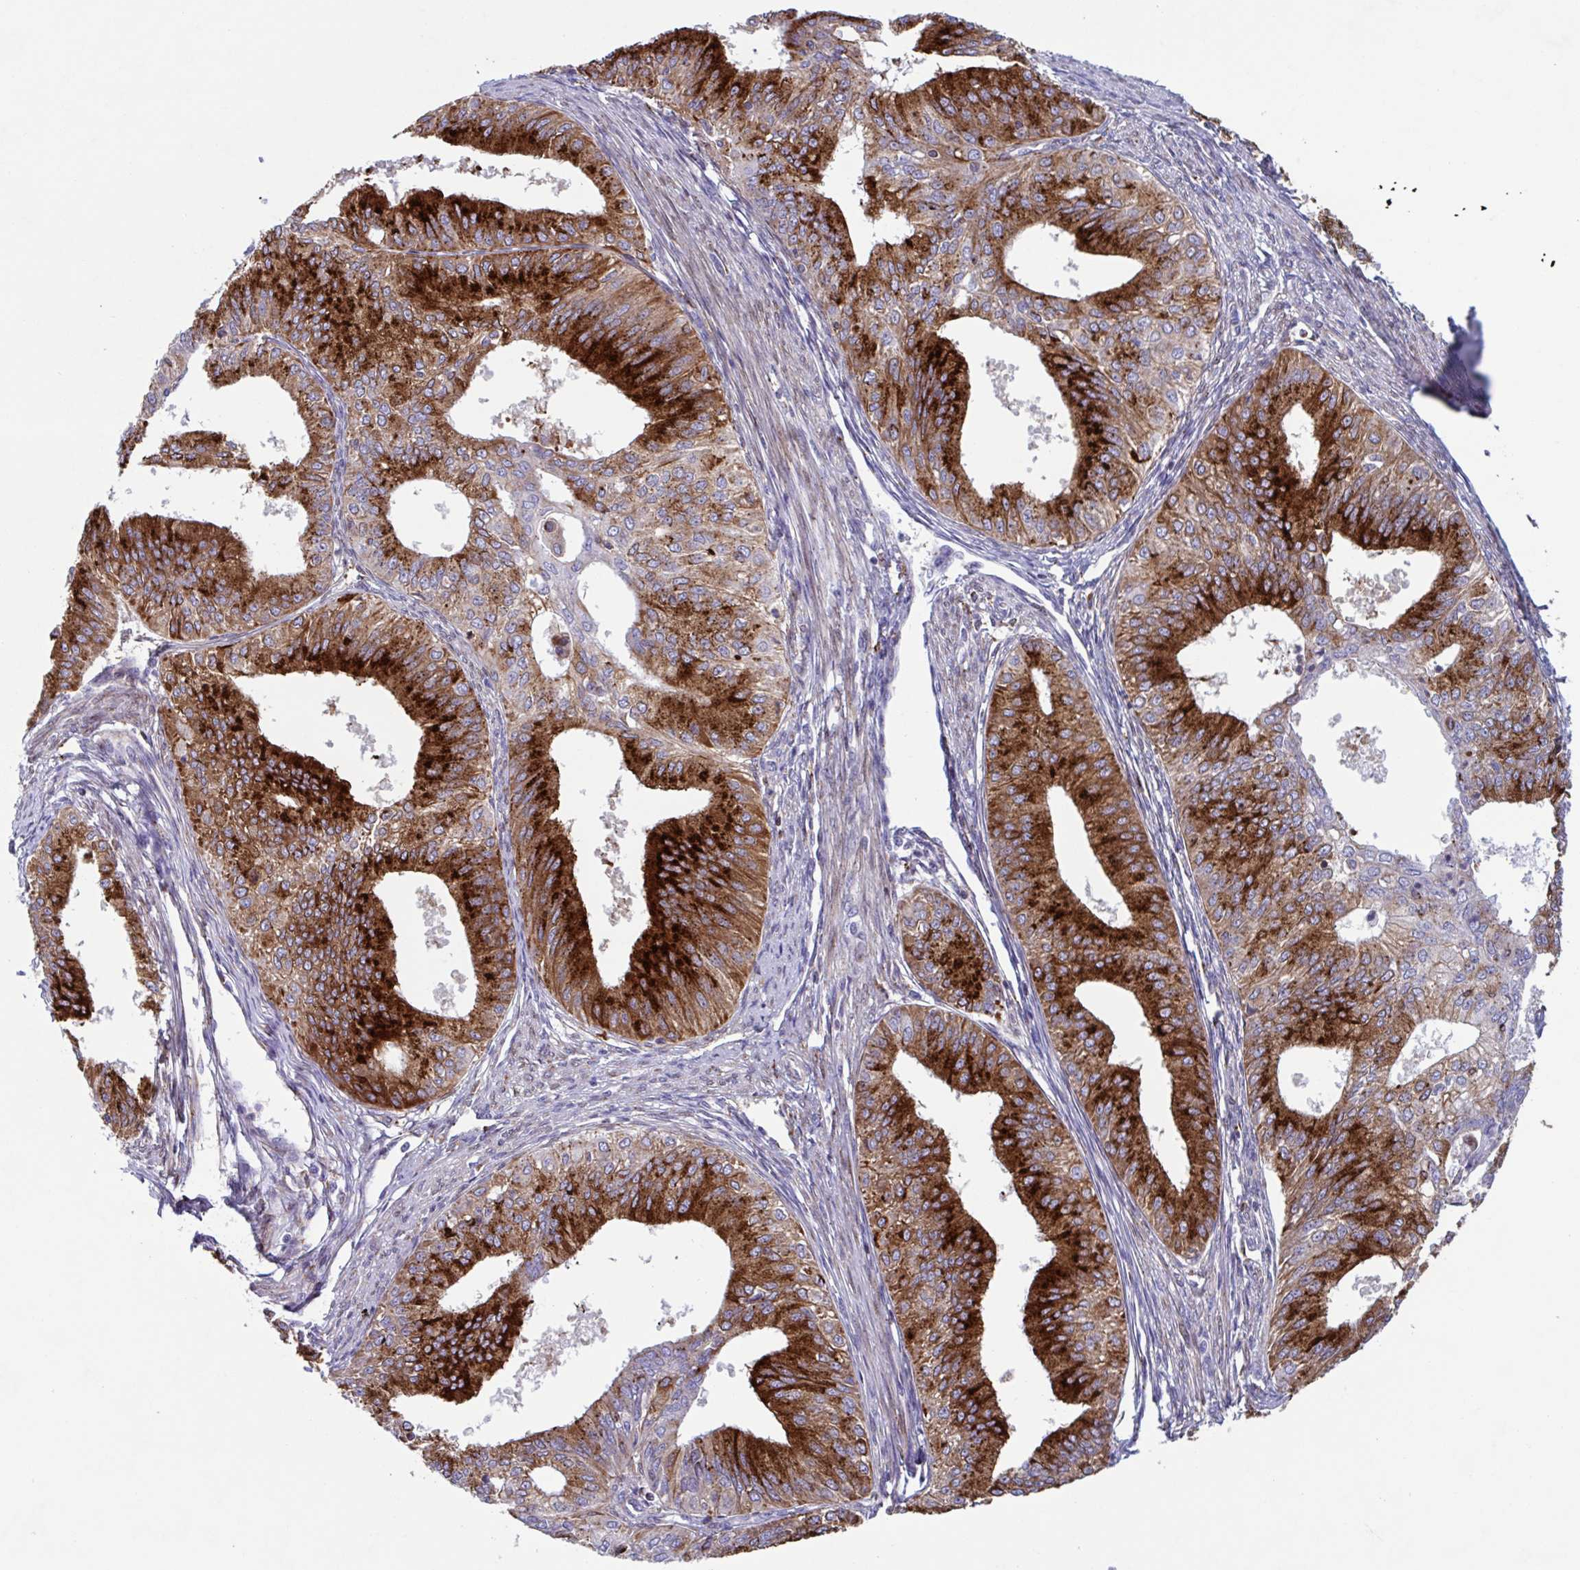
{"staining": {"intensity": "strong", "quantity": ">75%", "location": "cytoplasmic/membranous"}, "tissue": "endometrial cancer", "cell_type": "Tumor cells", "image_type": "cancer", "snomed": [{"axis": "morphology", "description": "Adenocarcinoma, NOS"}, {"axis": "topography", "description": "Endometrium"}], "caption": "Immunohistochemistry (DAB (3,3'-diaminobenzidine)) staining of adenocarcinoma (endometrial) shows strong cytoplasmic/membranous protein expression in approximately >75% of tumor cells. The protein of interest is shown in brown color, while the nuclei are stained blue.", "gene": "RFK", "patient": {"sex": "female", "age": 50}}